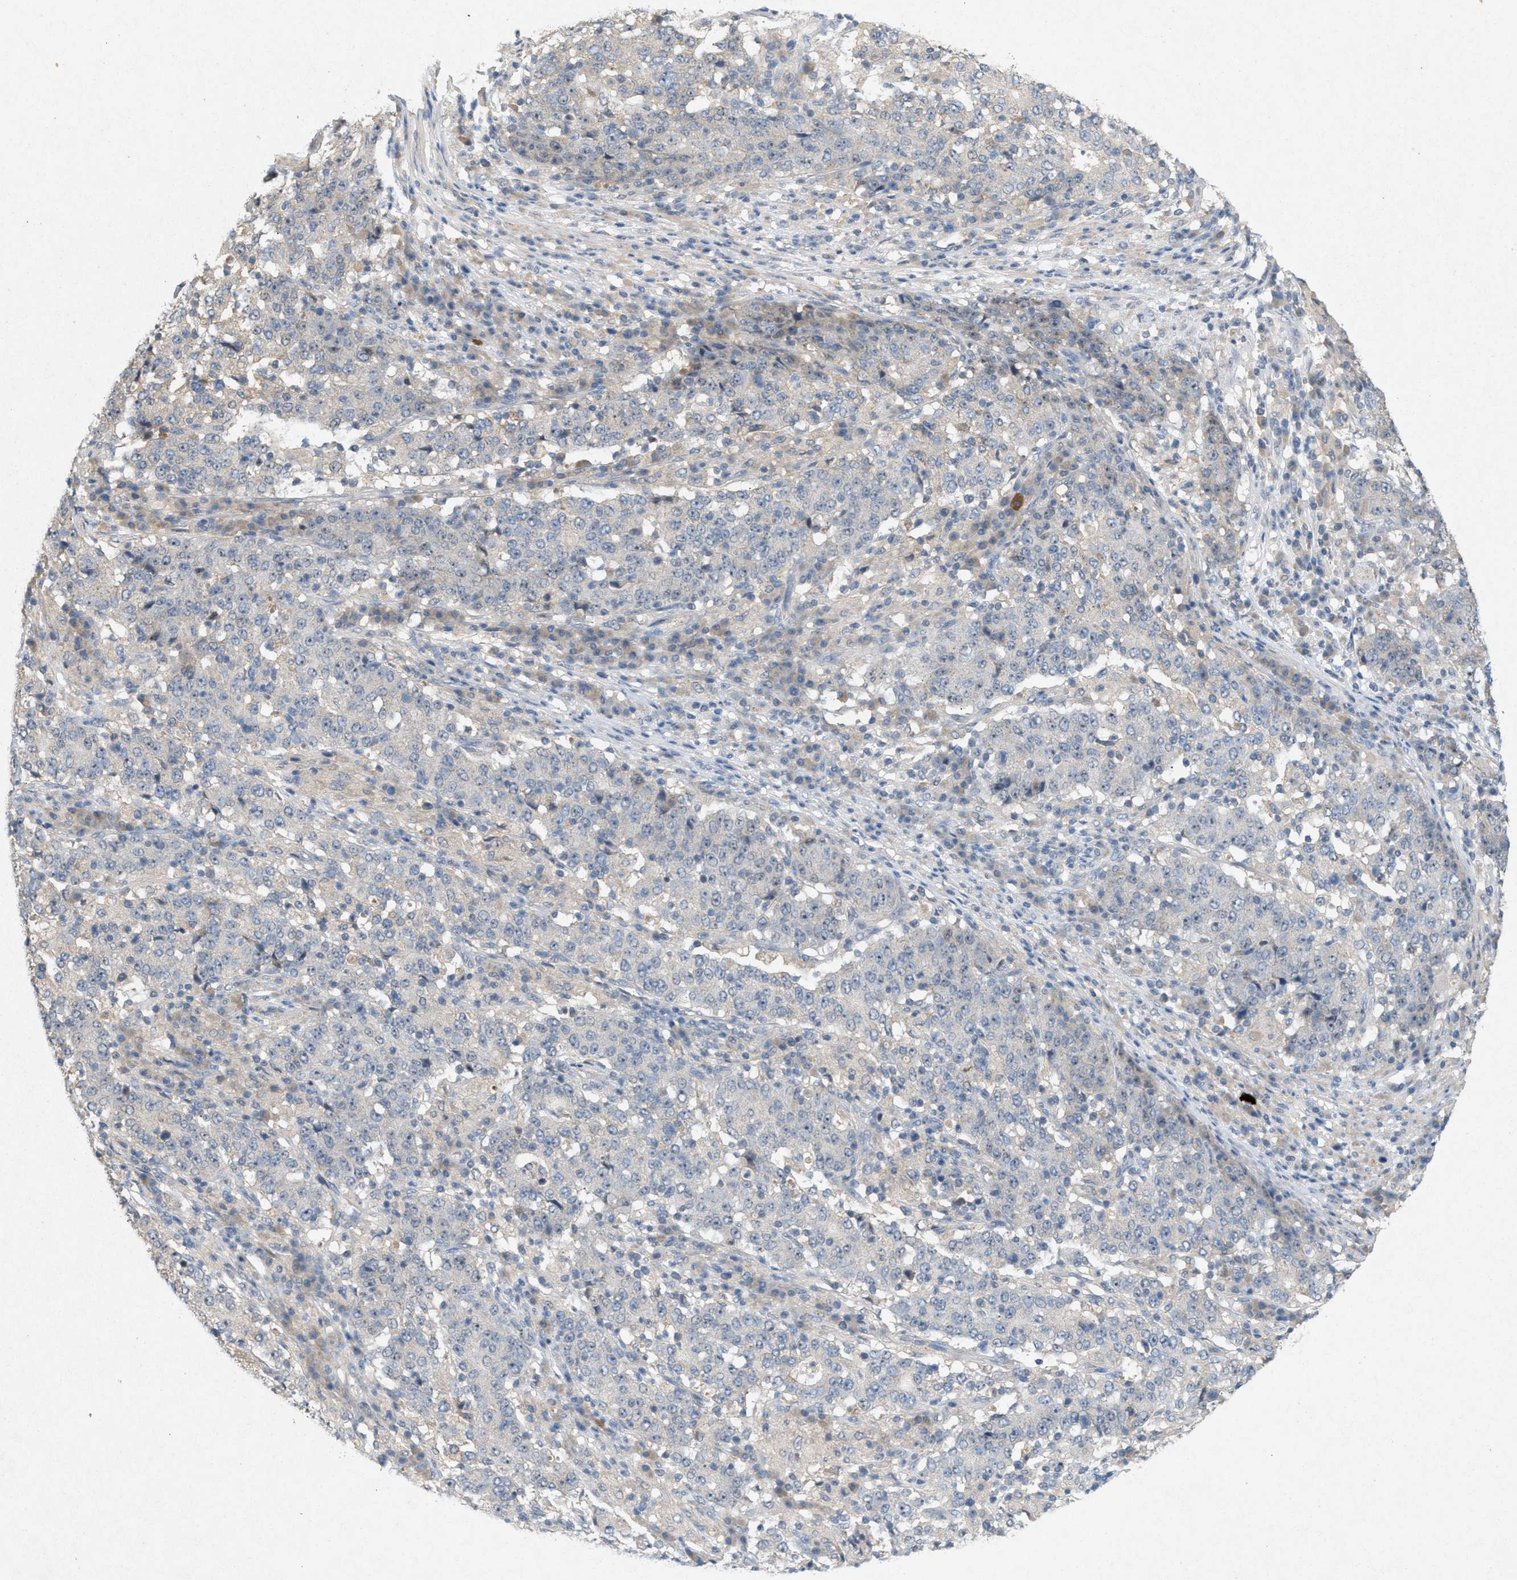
{"staining": {"intensity": "negative", "quantity": "none", "location": "none"}, "tissue": "stomach cancer", "cell_type": "Tumor cells", "image_type": "cancer", "snomed": [{"axis": "morphology", "description": "Adenocarcinoma, NOS"}, {"axis": "topography", "description": "Stomach"}], "caption": "Stomach cancer stained for a protein using IHC exhibits no staining tumor cells.", "gene": "DCAF7", "patient": {"sex": "male", "age": 59}}